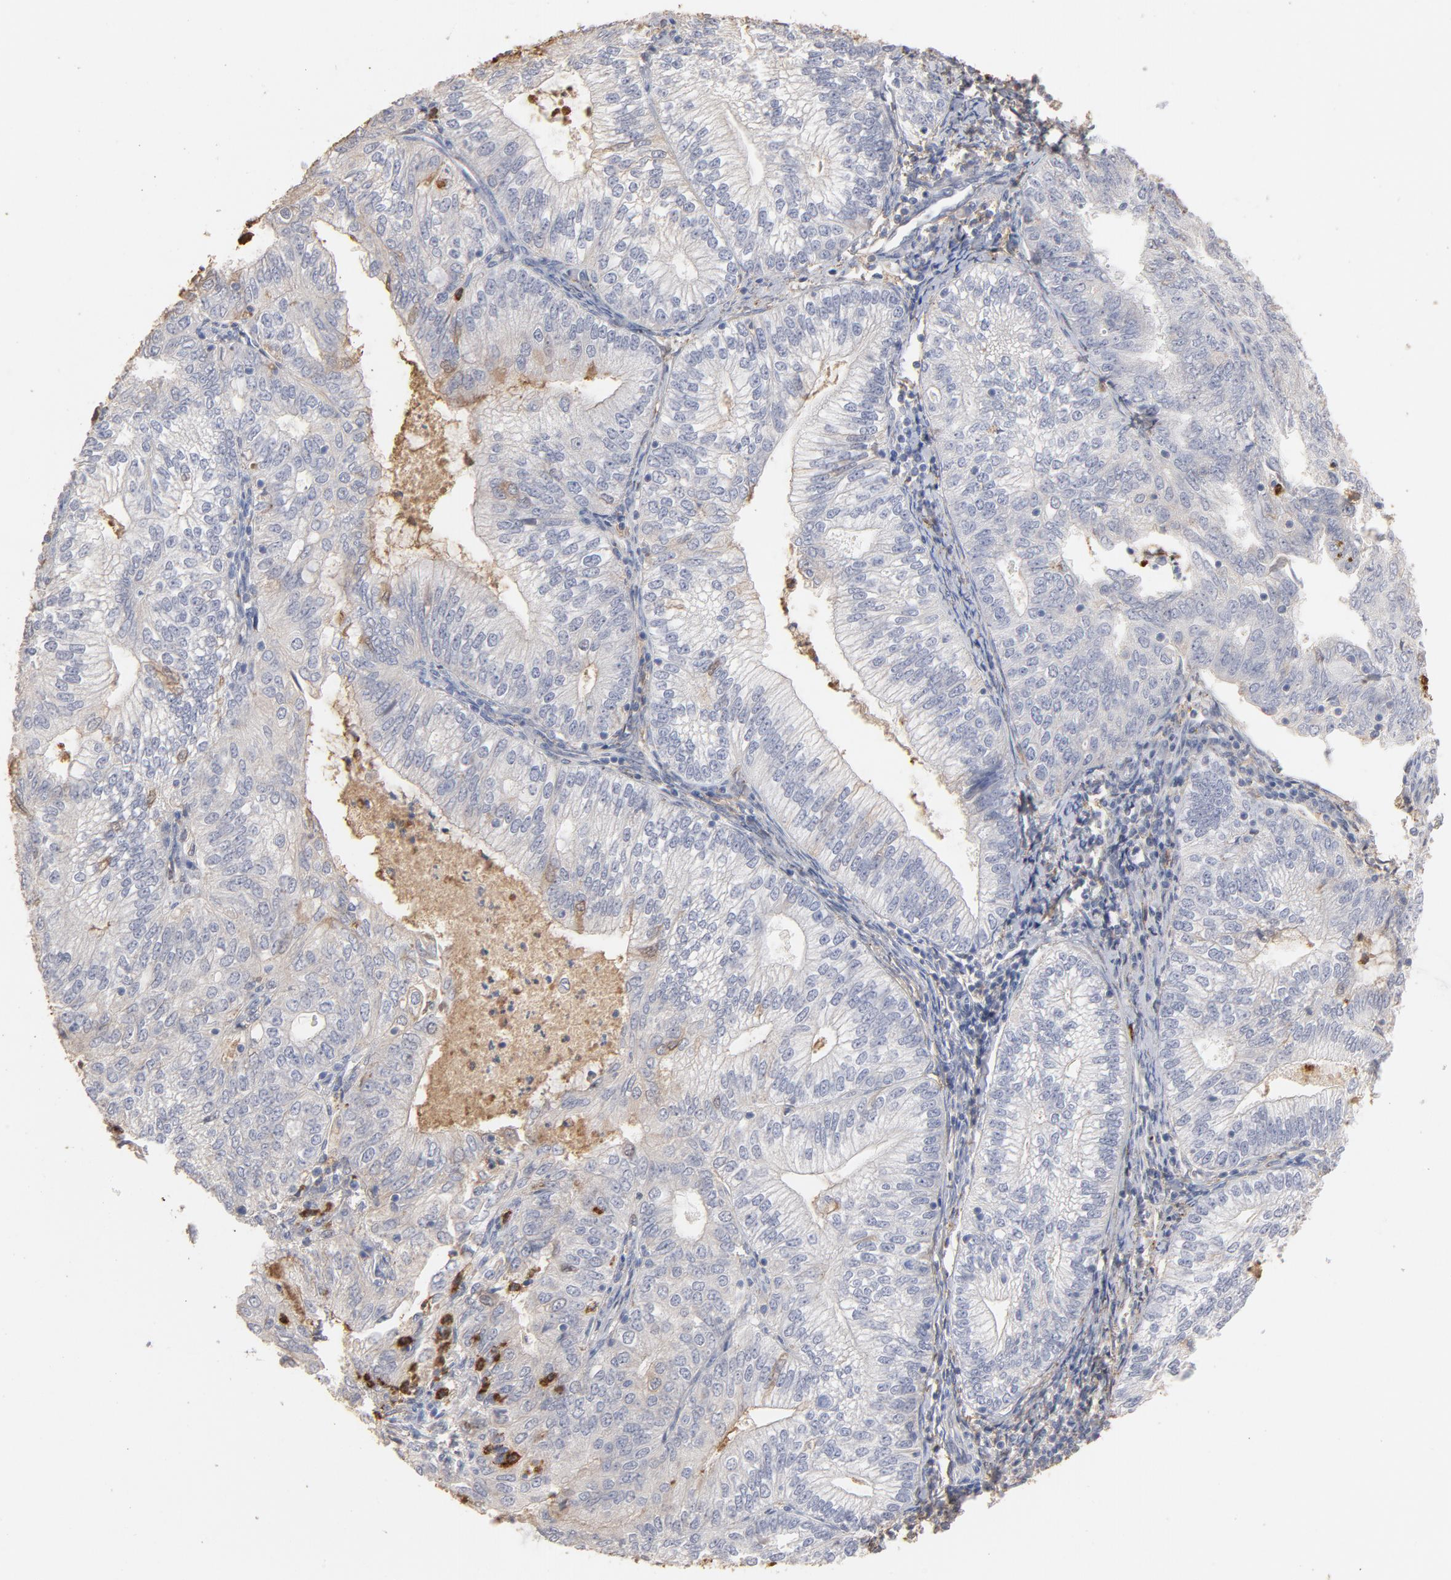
{"staining": {"intensity": "weak", "quantity": "25%-75%", "location": "cytoplasmic/membranous"}, "tissue": "endometrial cancer", "cell_type": "Tumor cells", "image_type": "cancer", "snomed": [{"axis": "morphology", "description": "Adenocarcinoma, NOS"}, {"axis": "topography", "description": "Endometrium"}], "caption": "Endometrial cancer (adenocarcinoma) was stained to show a protein in brown. There is low levels of weak cytoplasmic/membranous expression in approximately 25%-75% of tumor cells.", "gene": "PNMA1", "patient": {"sex": "female", "age": 69}}